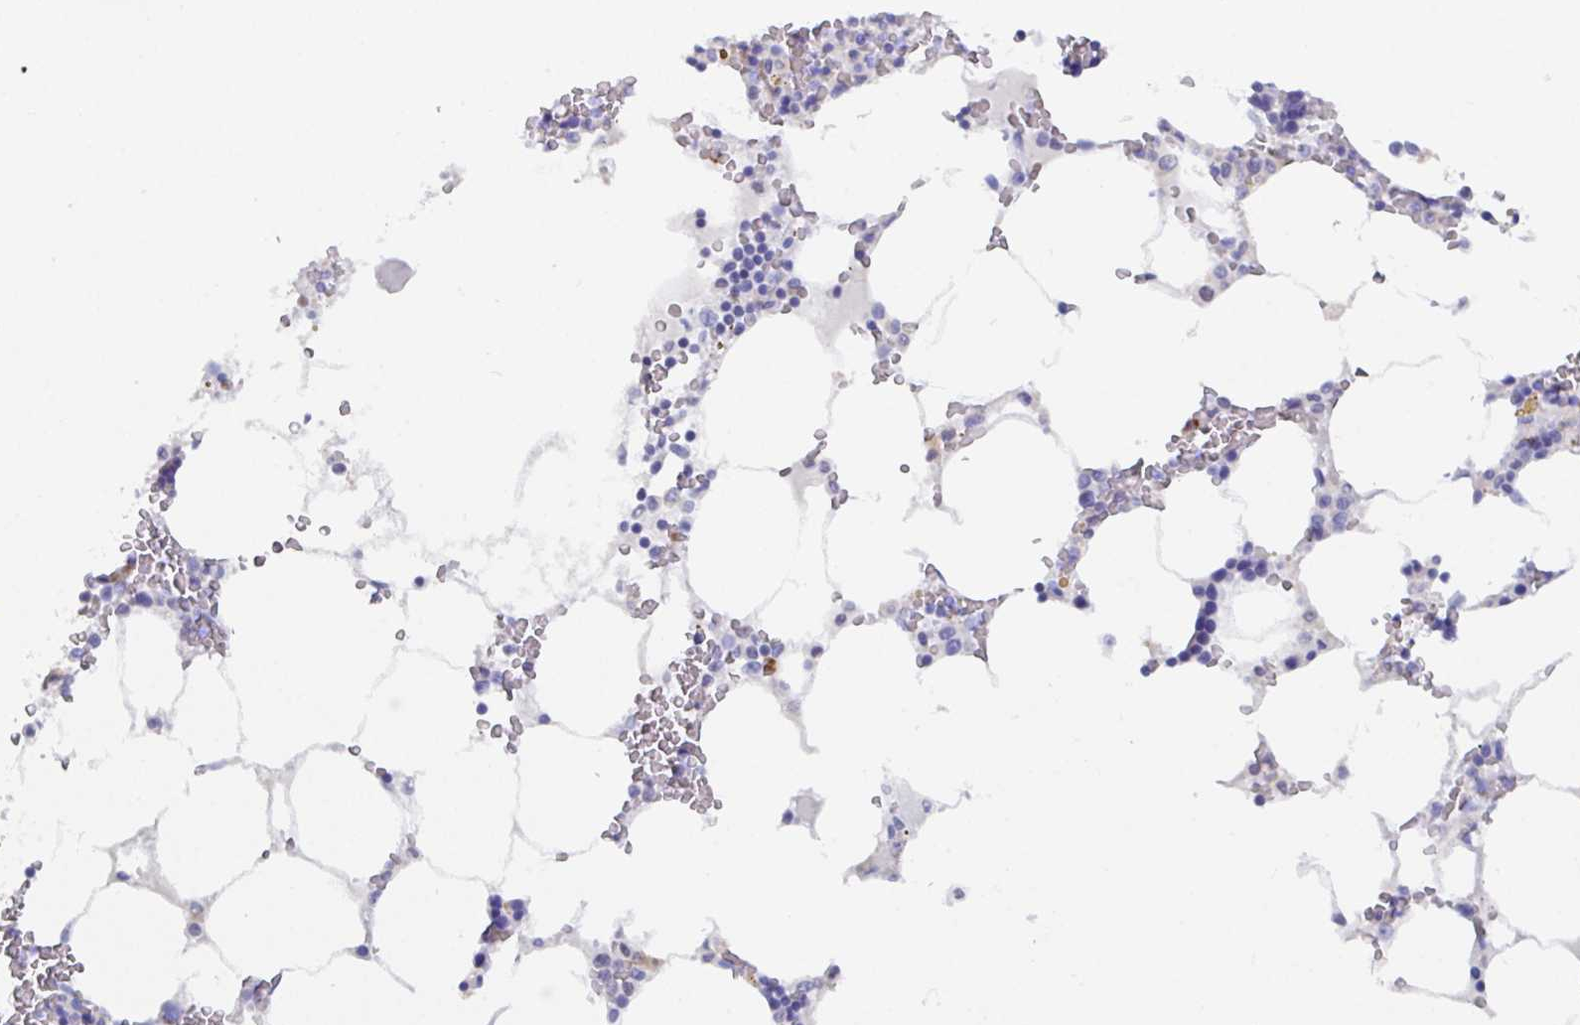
{"staining": {"intensity": "negative", "quantity": "none", "location": "none"}, "tissue": "bone marrow", "cell_type": "Hematopoietic cells", "image_type": "normal", "snomed": [{"axis": "morphology", "description": "Normal tissue, NOS"}, {"axis": "topography", "description": "Bone marrow"}], "caption": "Immunohistochemical staining of normal human bone marrow exhibits no significant staining in hematopoietic cells.", "gene": "CLDN8", "patient": {"sex": "male", "age": 64}}